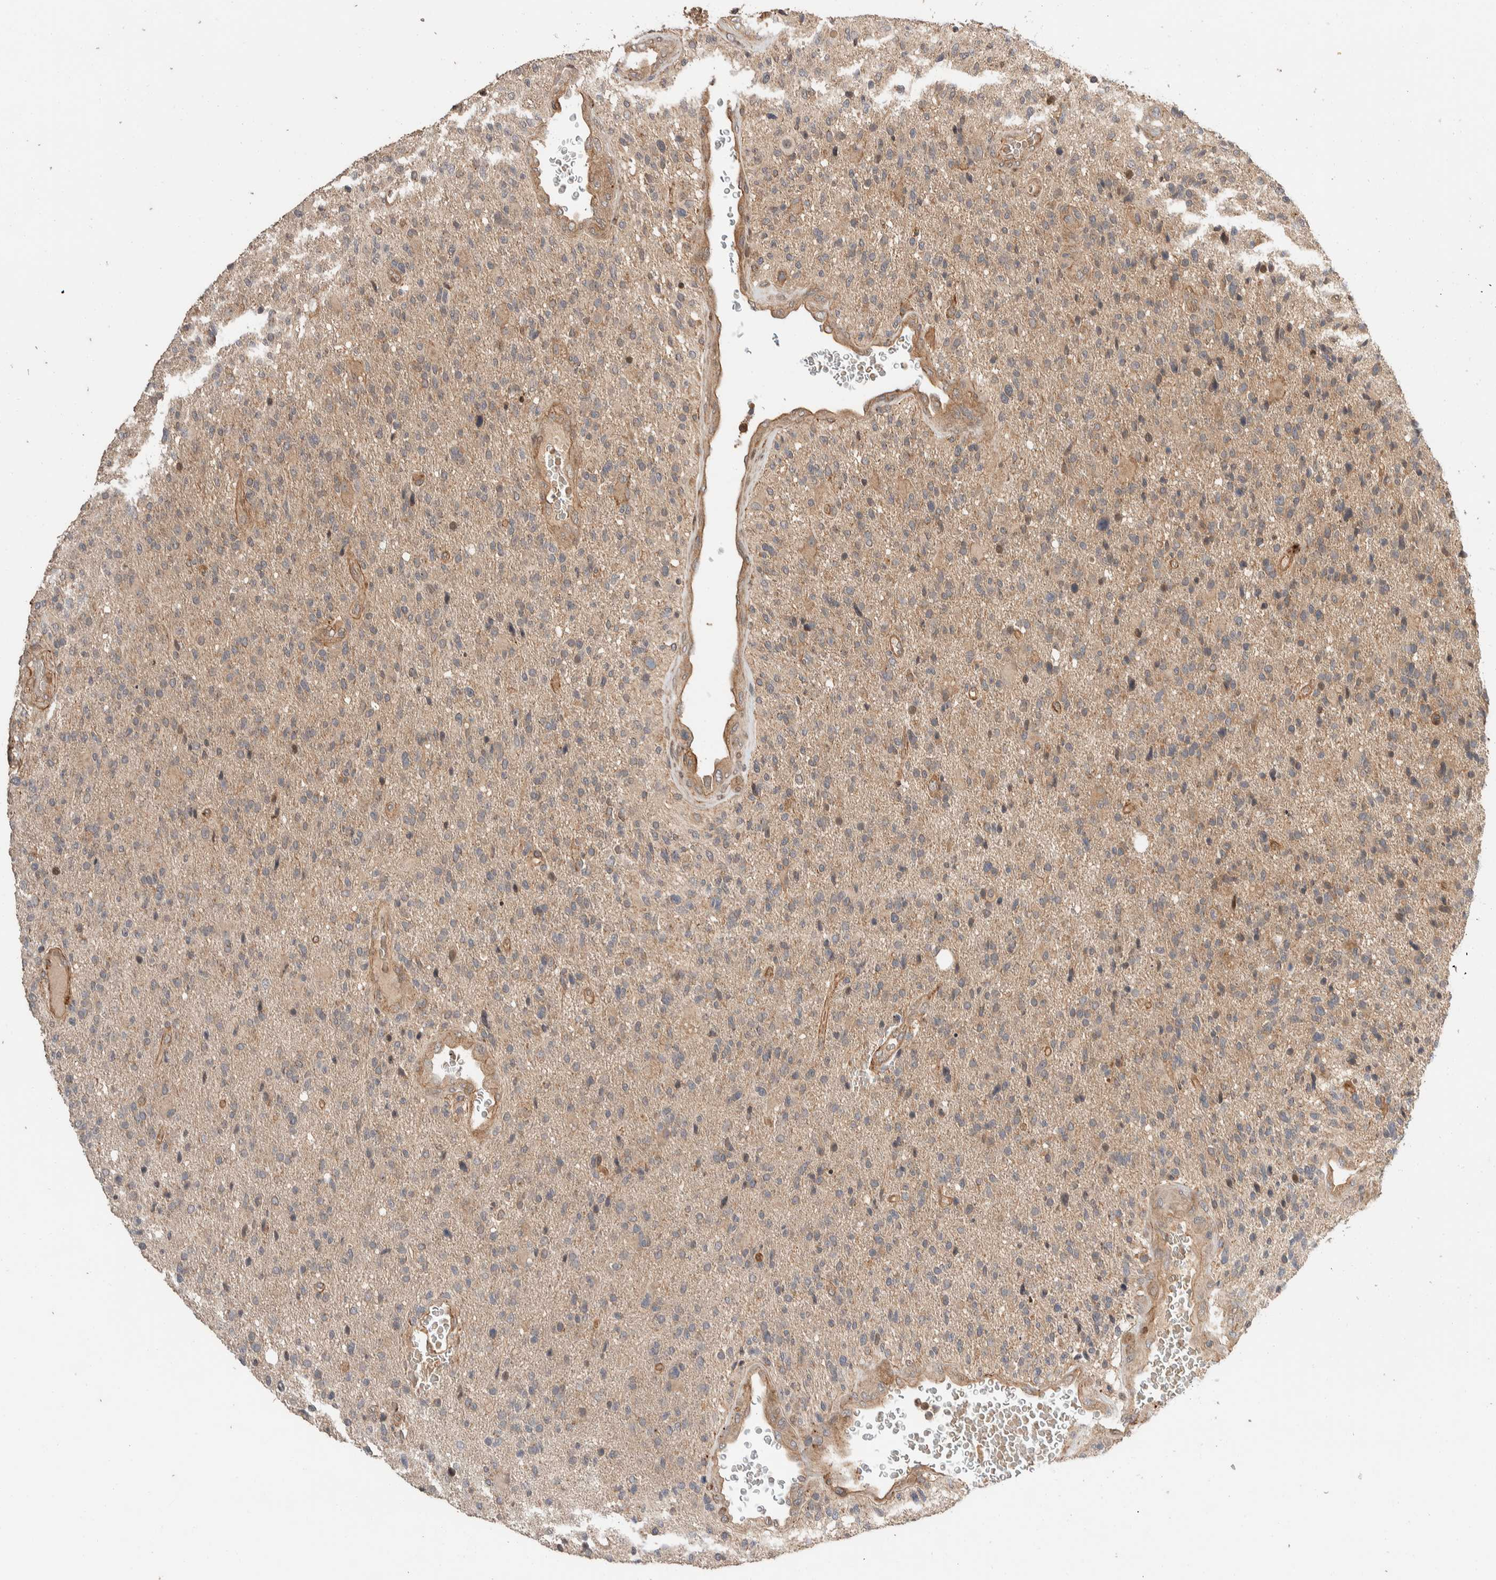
{"staining": {"intensity": "weak", "quantity": "25%-75%", "location": "cytoplasmic/membranous"}, "tissue": "glioma", "cell_type": "Tumor cells", "image_type": "cancer", "snomed": [{"axis": "morphology", "description": "Glioma, malignant, High grade"}, {"axis": "topography", "description": "Brain"}], "caption": "An IHC image of neoplastic tissue is shown. Protein staining in brown highlights weak cytoplasmic/membranous positivity in malignant glioma (high-grade) within tumor cells.", "gene": "ERC1", "patient": {"sex": "male", "age": 72}}